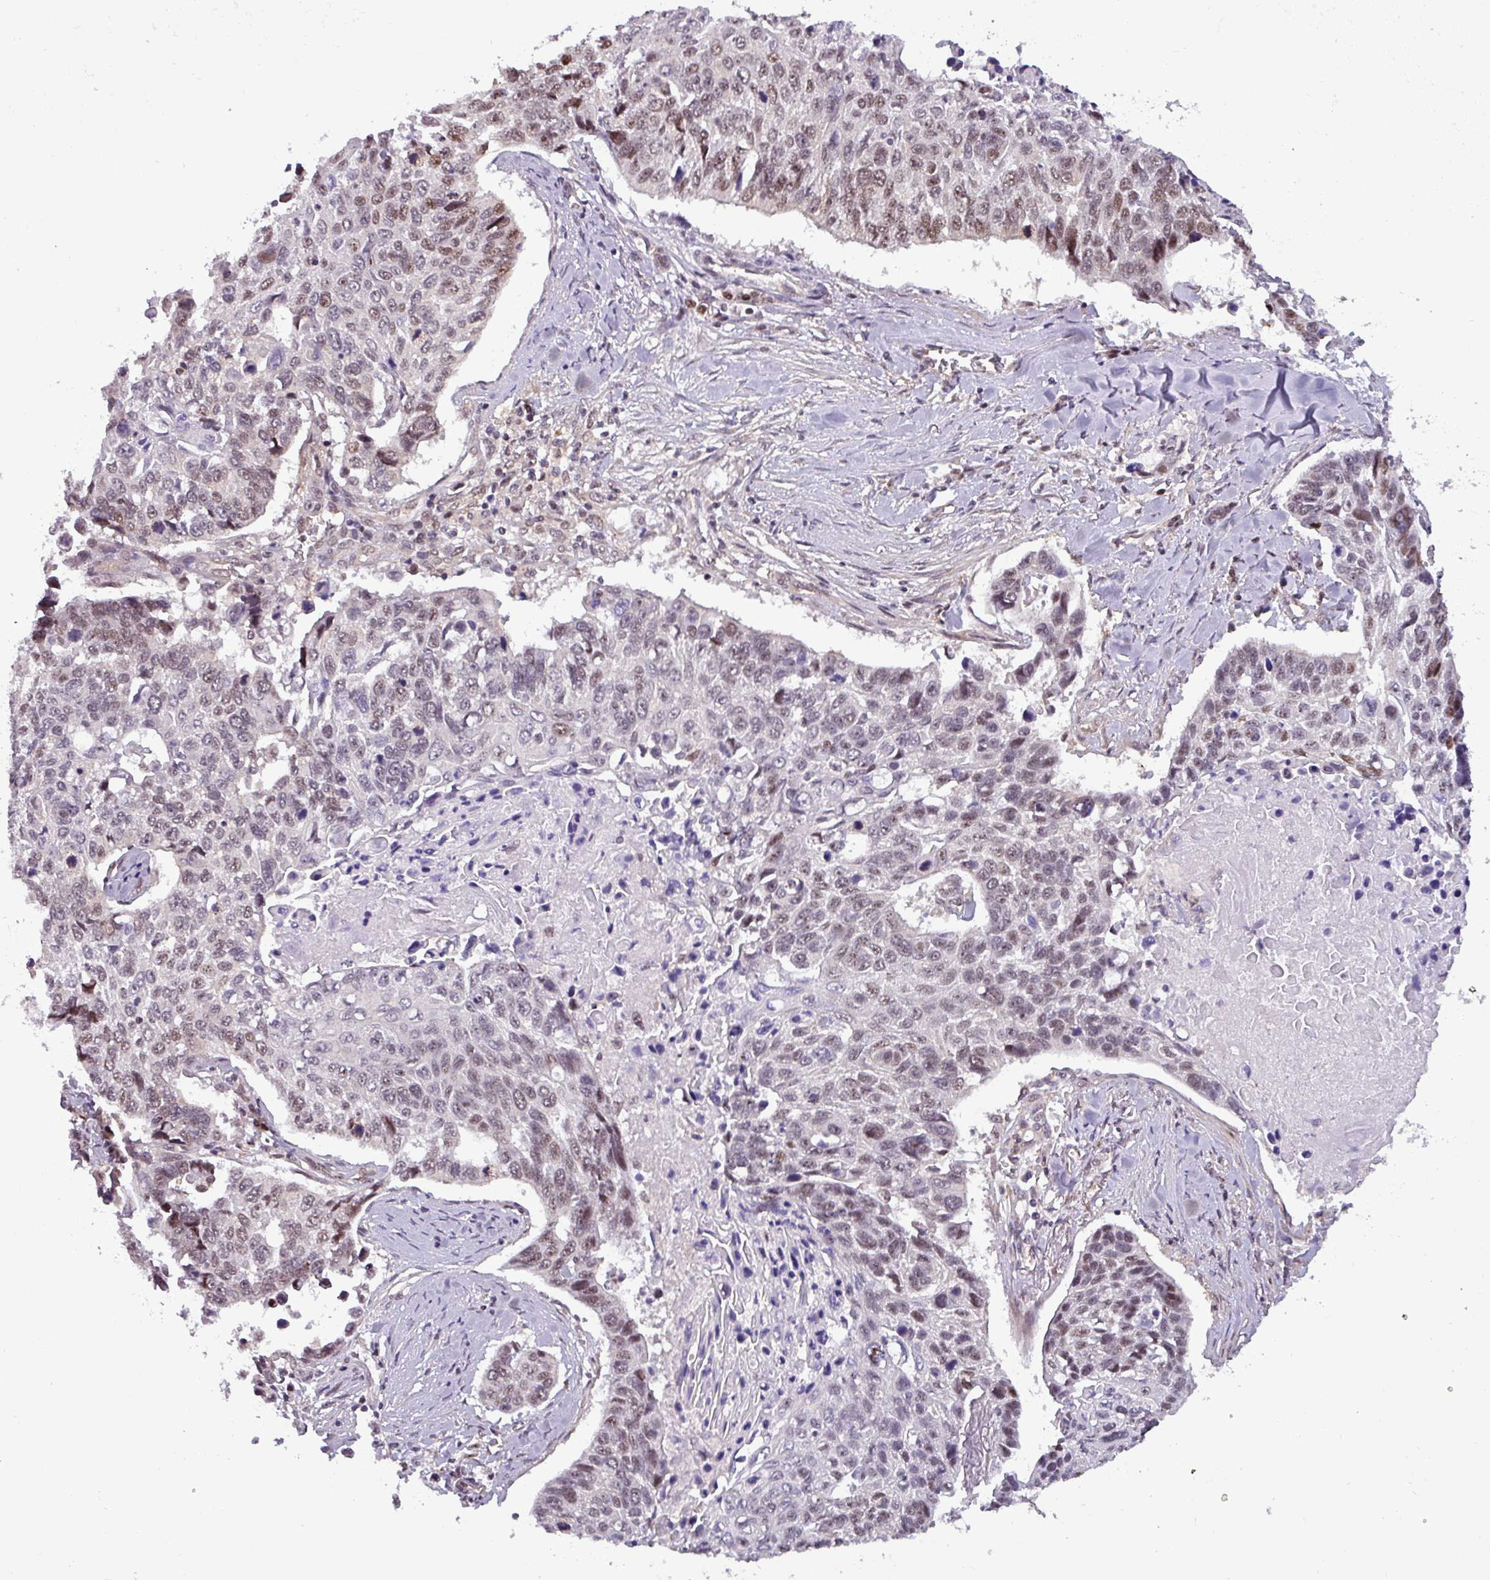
{"staining": {"intensity": "moderate", "quantity": "<25%", "location": "nuclear"}, "tissue": "lung cancer", "cell_type": "Tumor cells", "image_type": "cancer", "snomed": [{"axis": "morphology", "description": "Squamous cell carcinoma, NOS"}, {"axis": "topography", "description": "Lung"}], "caption": "Human lung cancer stained with a protein marker shows moderate staining in tumor cells.", "gene": "NPFFR1", "patient": {"sex": "male", "age": 62}}